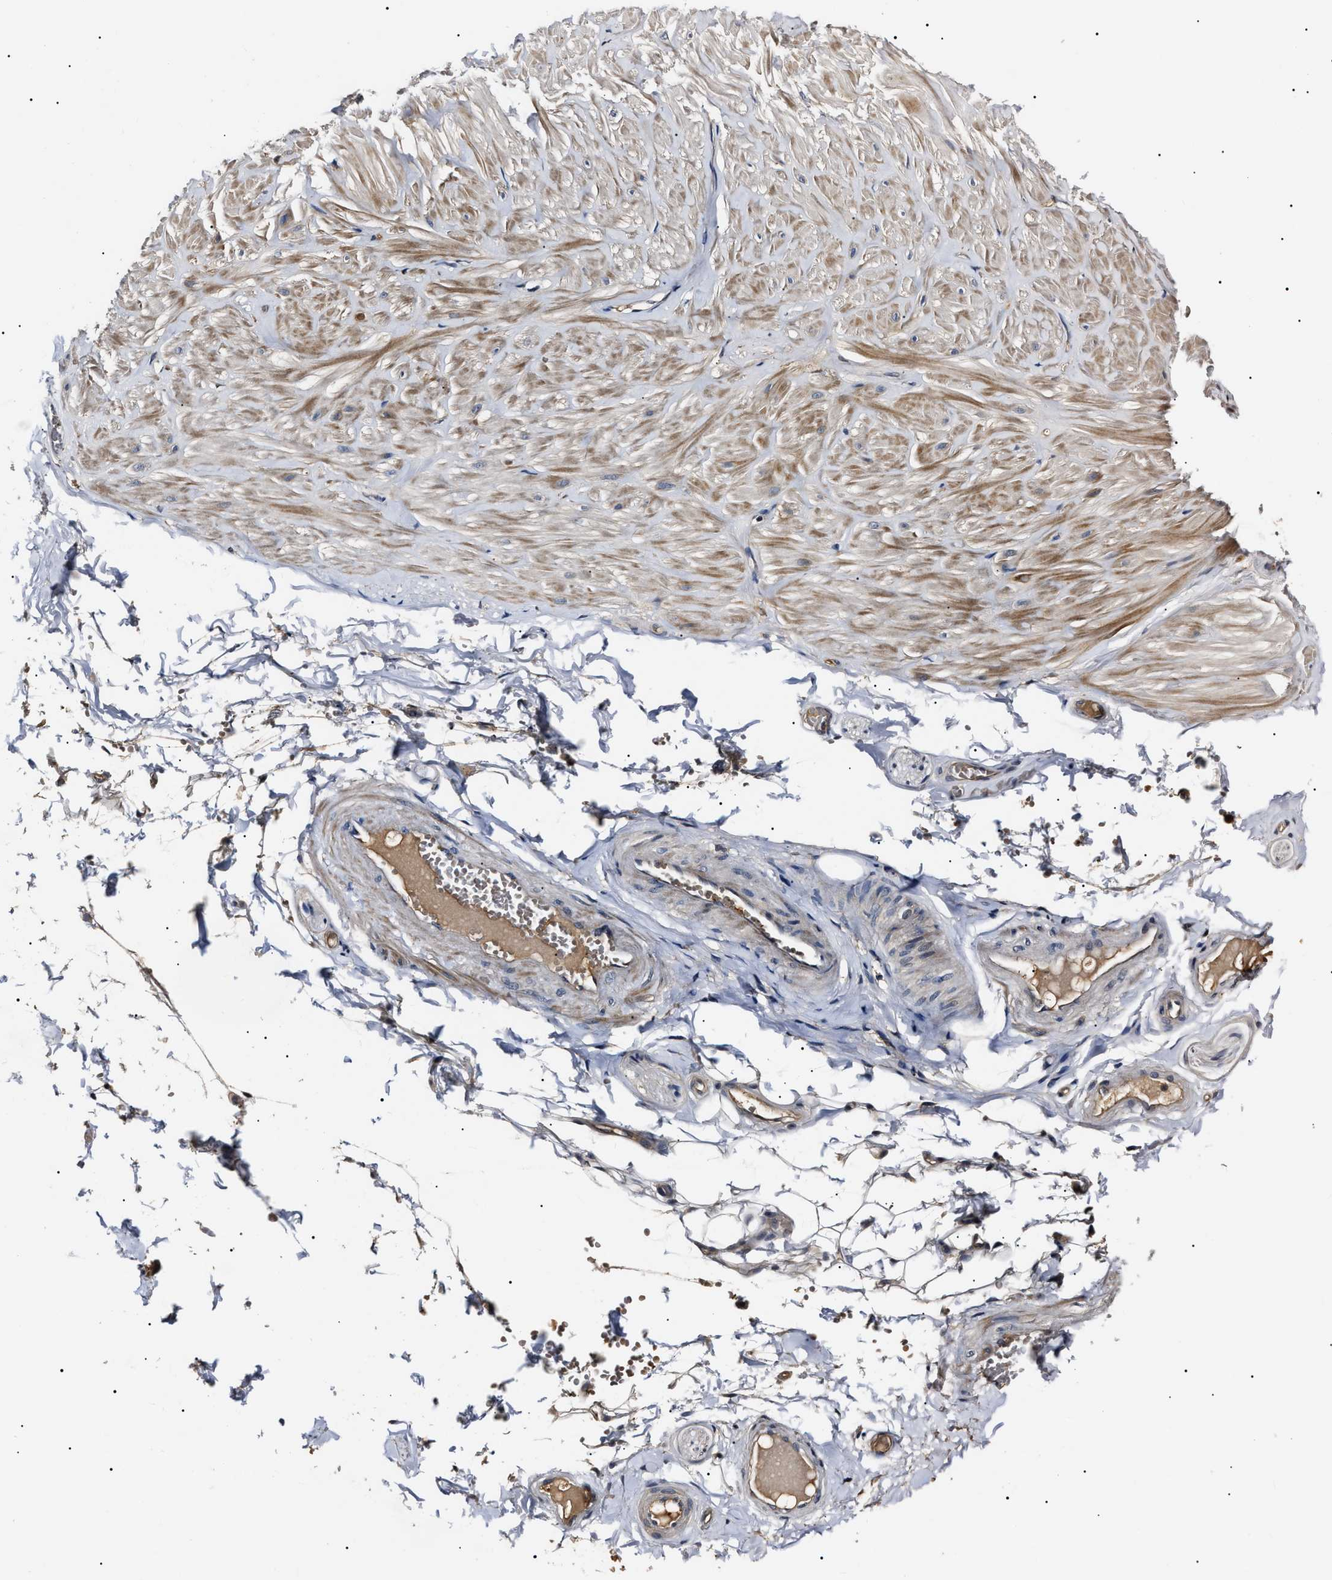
{"staining": {"intensity": "moderate", "quantity": ">75%", "location": "cytoplasmic/membranous"}, "tissue": "adipose tissue", "cell_type": "Adipocytes", "image_type": "normal", "snomed": [{"axis": "morphology", "description": "Normal tissue, NOS"}, {"axis": "topography", "description": "Adipose tissue"}, {"axis": "topography", "description": "Vascular tissue"}, {"axis": "topography", "description": "Peripheral nerve tissue"}], "caption": "An IHC micrograph of unremarkable tissue is shown. Protein staining in brown shows moderate cytoplasmic/membranous positivity in adipose tissue within adipocytes.", "gene": "IFT81", "patient": {"sex": "male", "age": 25}}